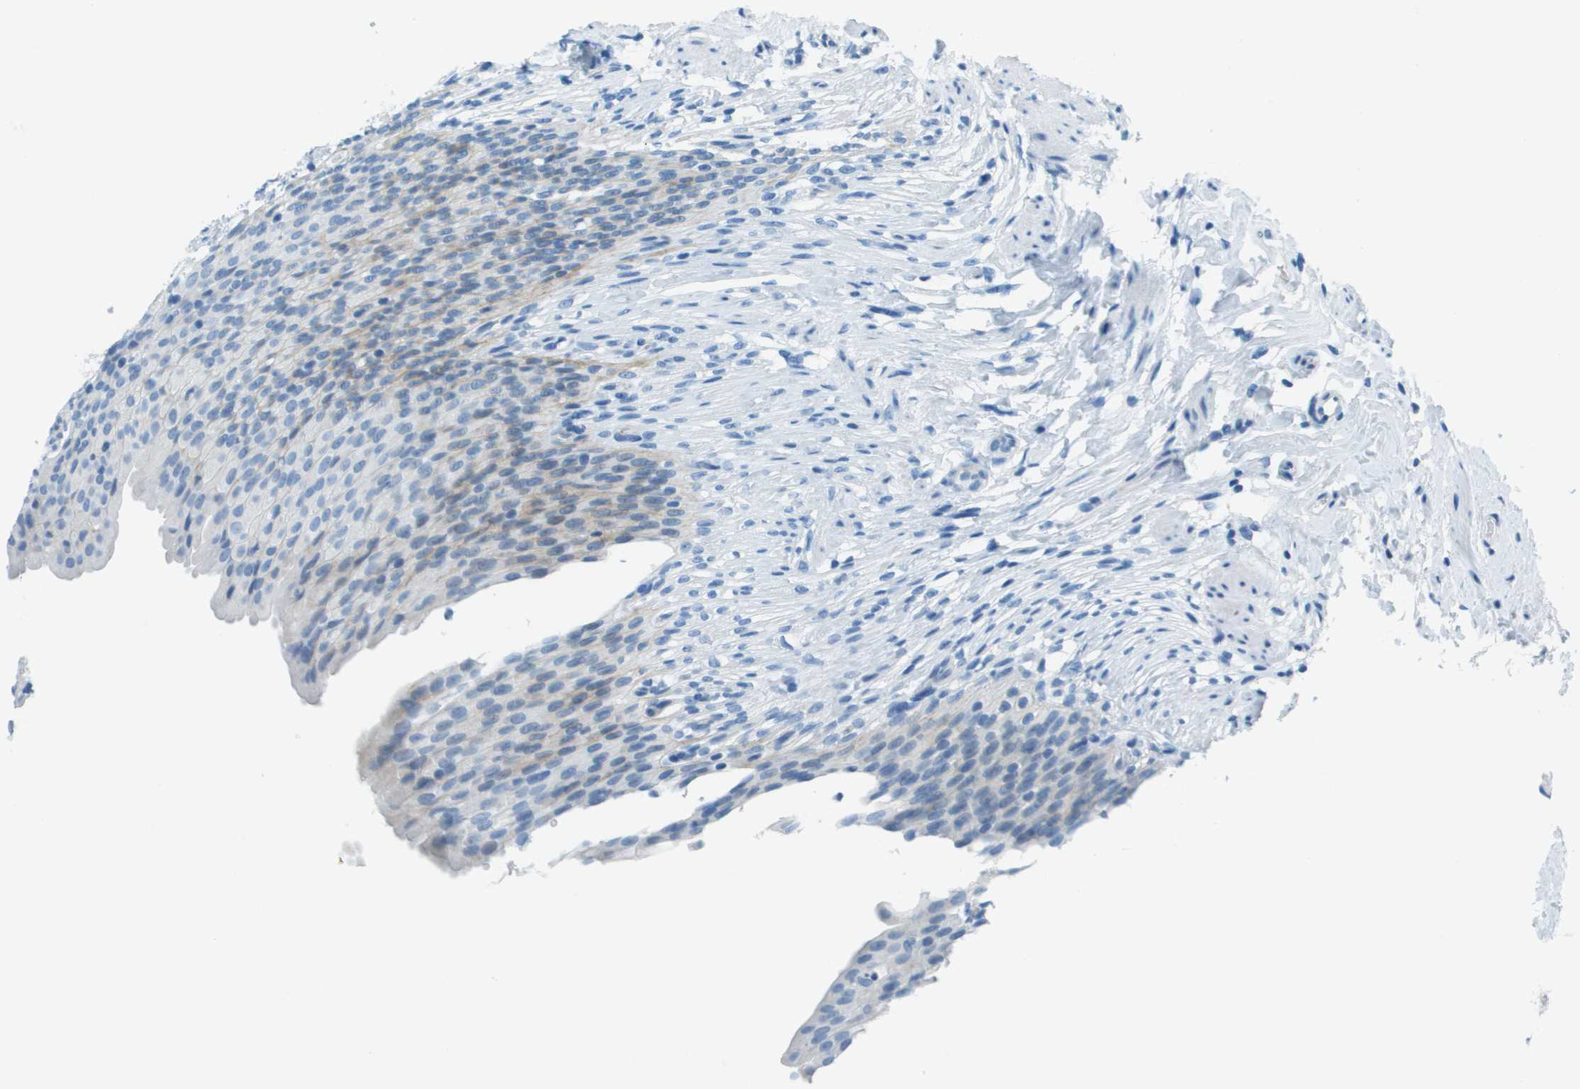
{"staining": {"intensity": "moderate", "quantity": "<25%", "location": "cytoplasmic/membranous"}, "tissue": "urinary bladder", "cell_type": "Urothelial cells", "image_type": "normal", "snomed": [{"axis": "morphology", "description": "Normal tissue, NOS"}, {"axis": "topography", "description": "Urinary bladder"}], "caption": "This histopathology image shows IHC staining of benign human urinary bladder, with low moderate cytoplasmic/membranous staining in approximately <25% of urothelial cells.", "gene": "SLC16A10", "patient": {"sex": "female", "age": 79}}